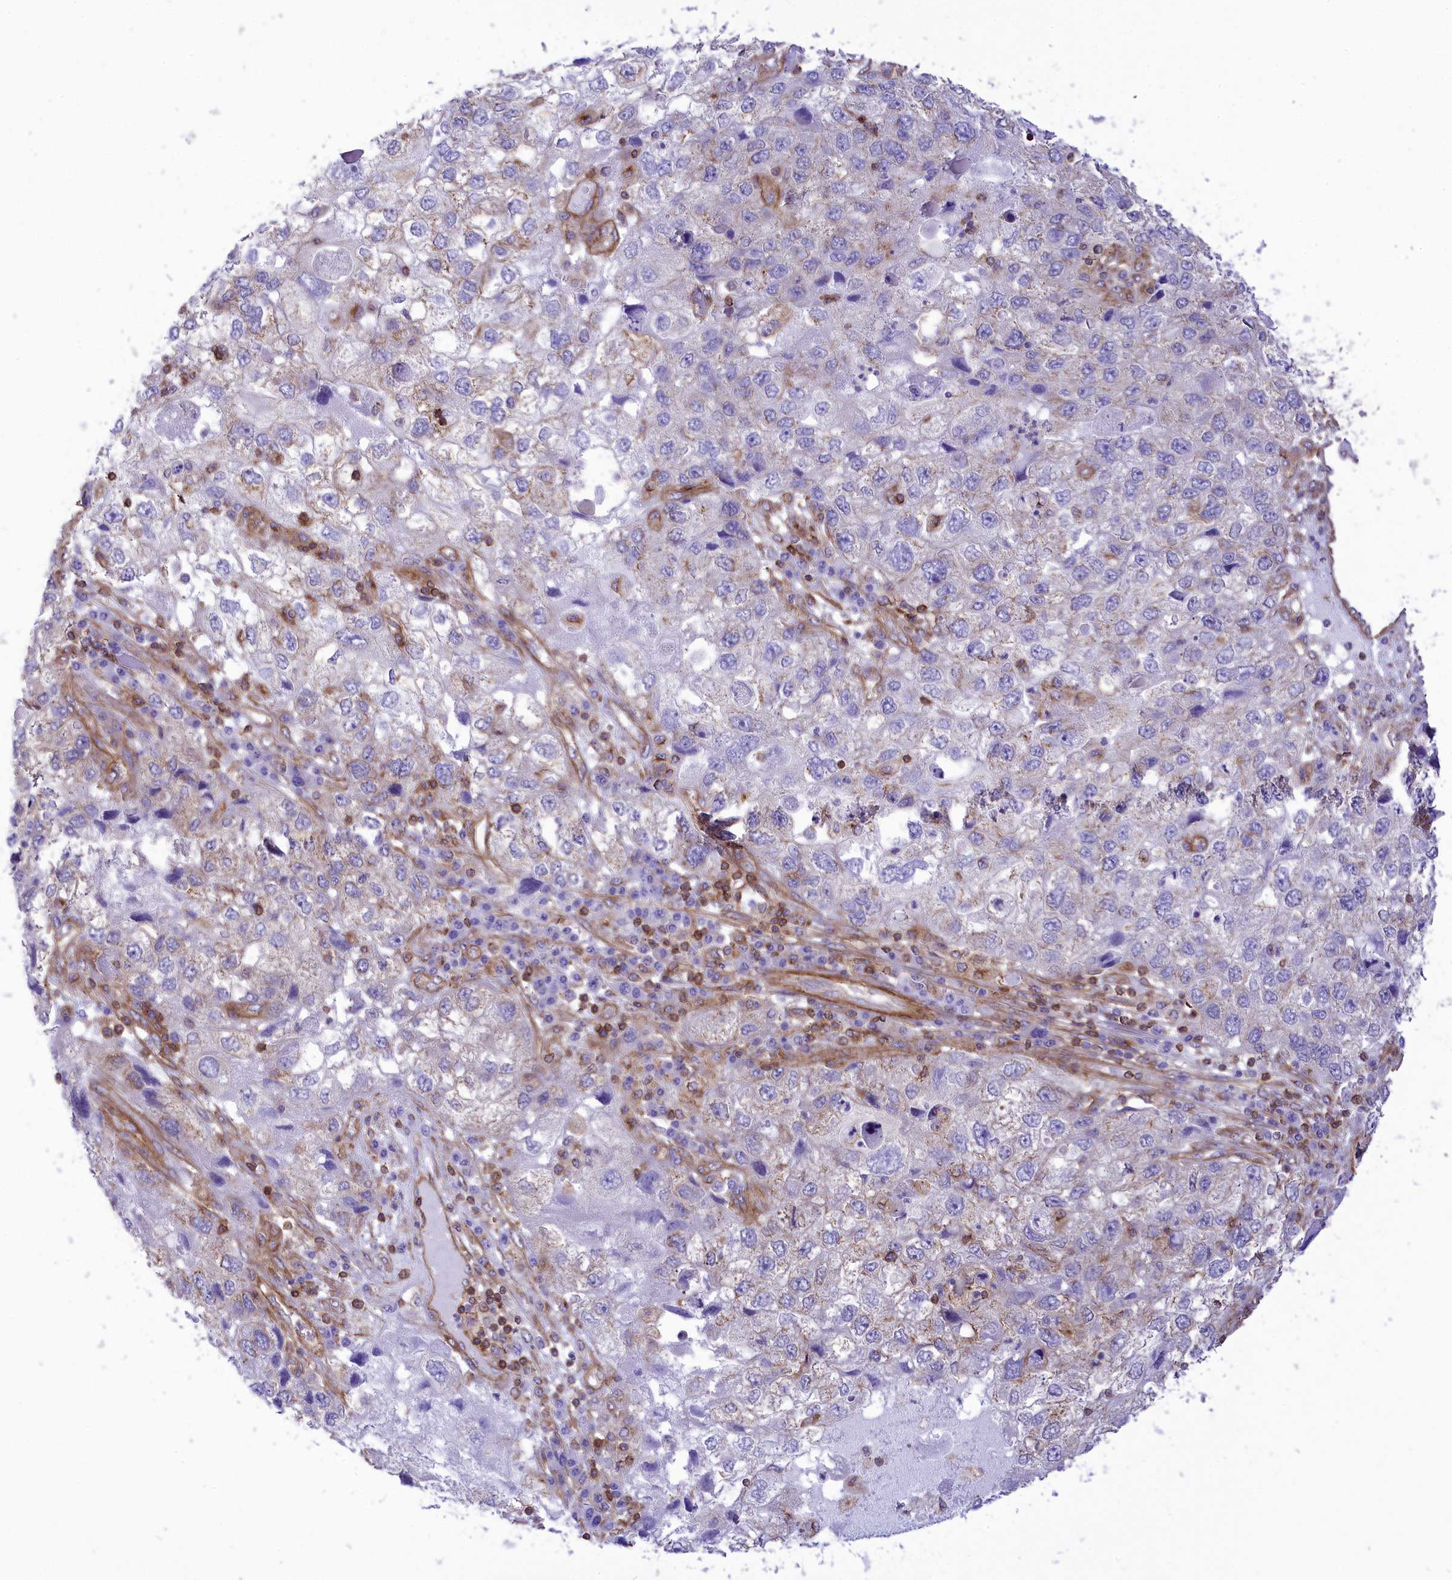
{"staining": {"intensity": "negative", "quantity": "none", "location": "none"}, "tissue": "endometrial cancer", "cell_type": "Tumor cells", "image_type": "cancer", "snomed": [{"axis": "morphology", "description": "Adenocarcinoma, NOS"}, {"axis": "topography", "description": "Endometrium"}], "caption": "DAB (3,3'-diaminobenzidine) immunohistochemical staining of human endometrial adenocarcinoma shows no significant staining in tumor cells. The staining is performed using DAB brown chromogen with nuclei counter-stained in using hematoxylin.", "gene": "SEPTIN9", "patient": {"sex": "female", "age": 49}}